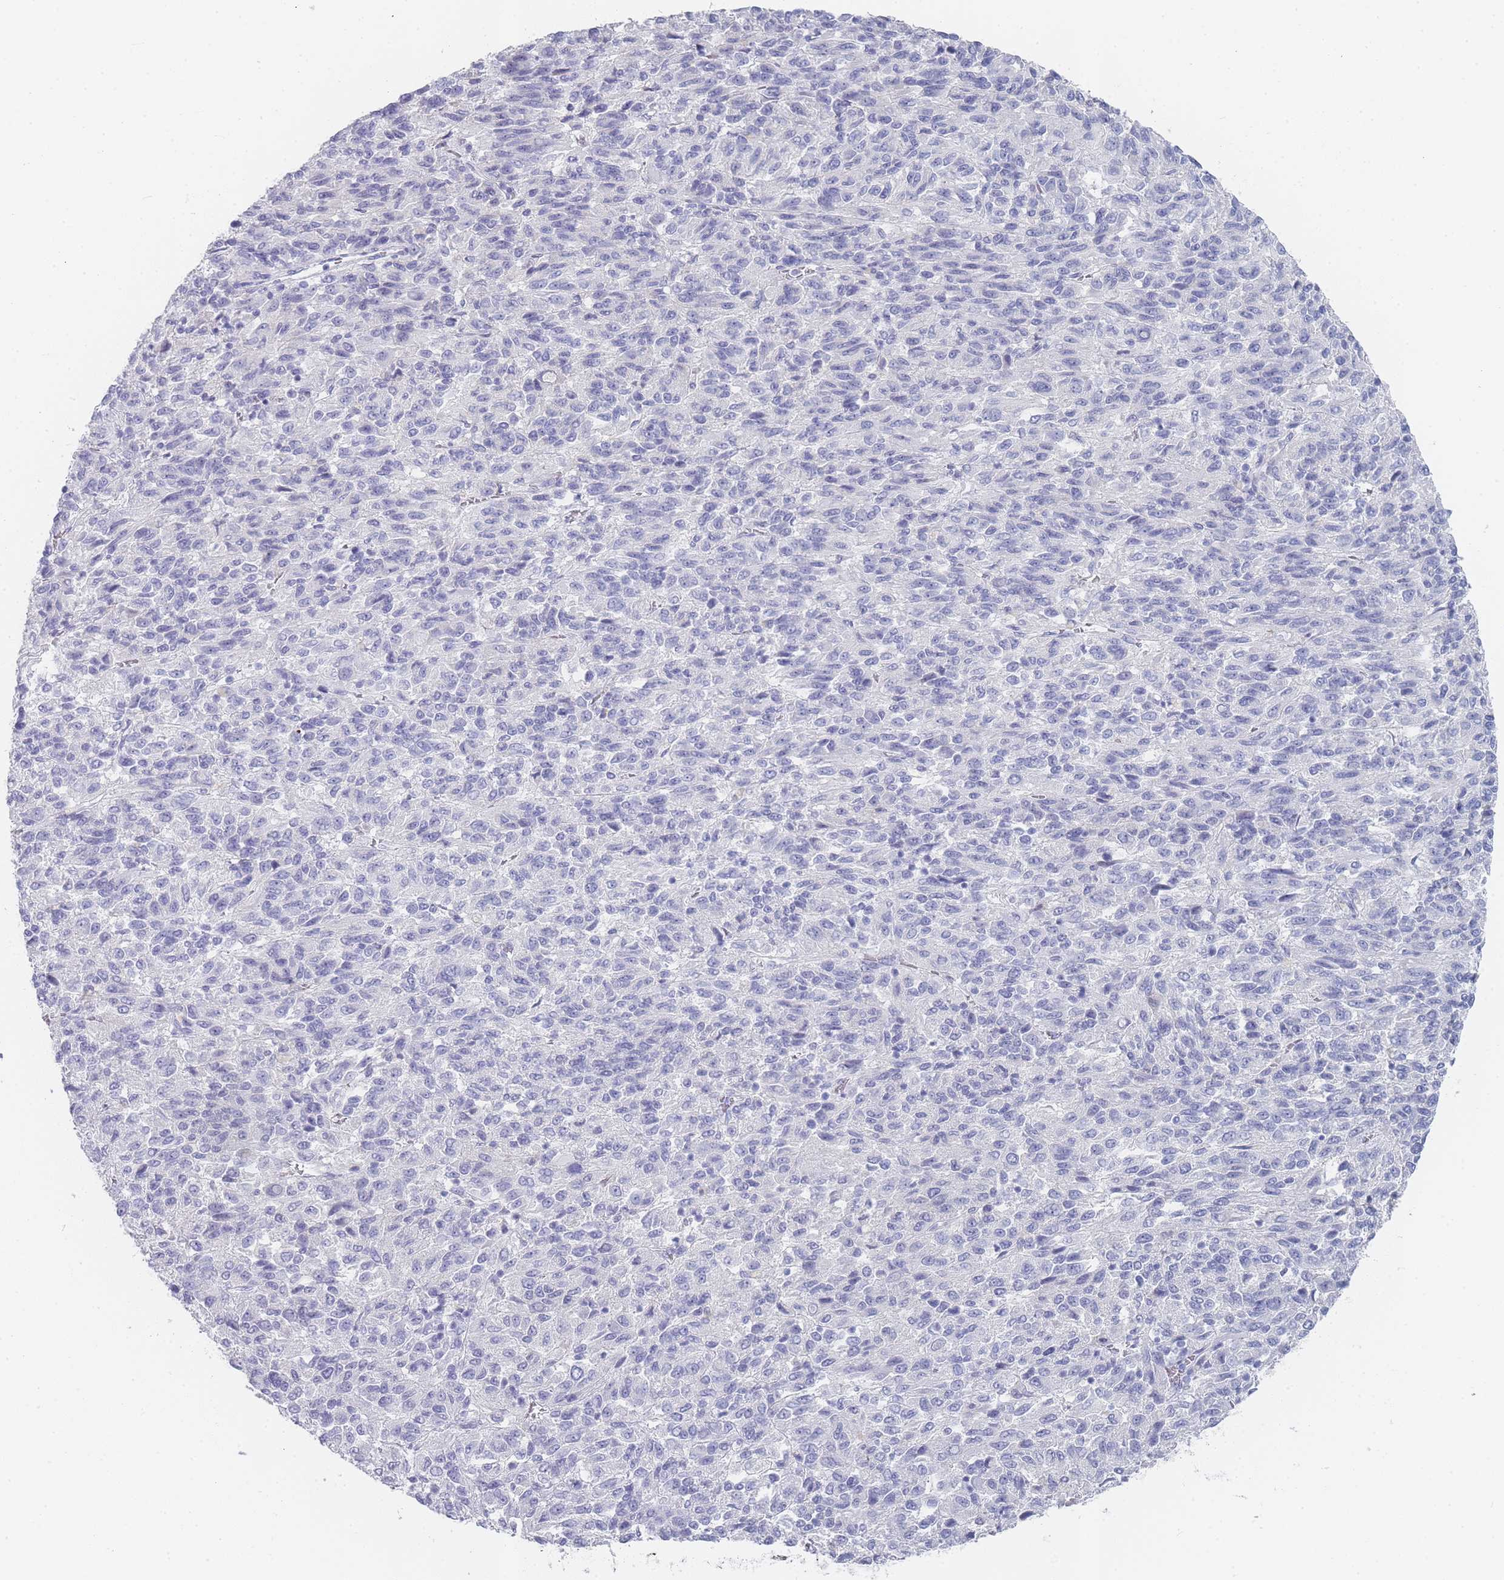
{"staining": {"intensity": "negative", "quantity": "none", "location": "none"}, "tissue": "melanoma", "cell_type": "Tumor cells", "image_type": "cancer", "snomed": [{"axis": "morphology", "description": "Malignant melanoma, Metastatic site"}, {"axis": "topography", "description": "Lung"}], "caption": "Tumor cells are negative for protein expression in human malignant melanoma (metastatic site).", "gene": "IMPG1", "patient": {"sex": "male", "age": 64}}